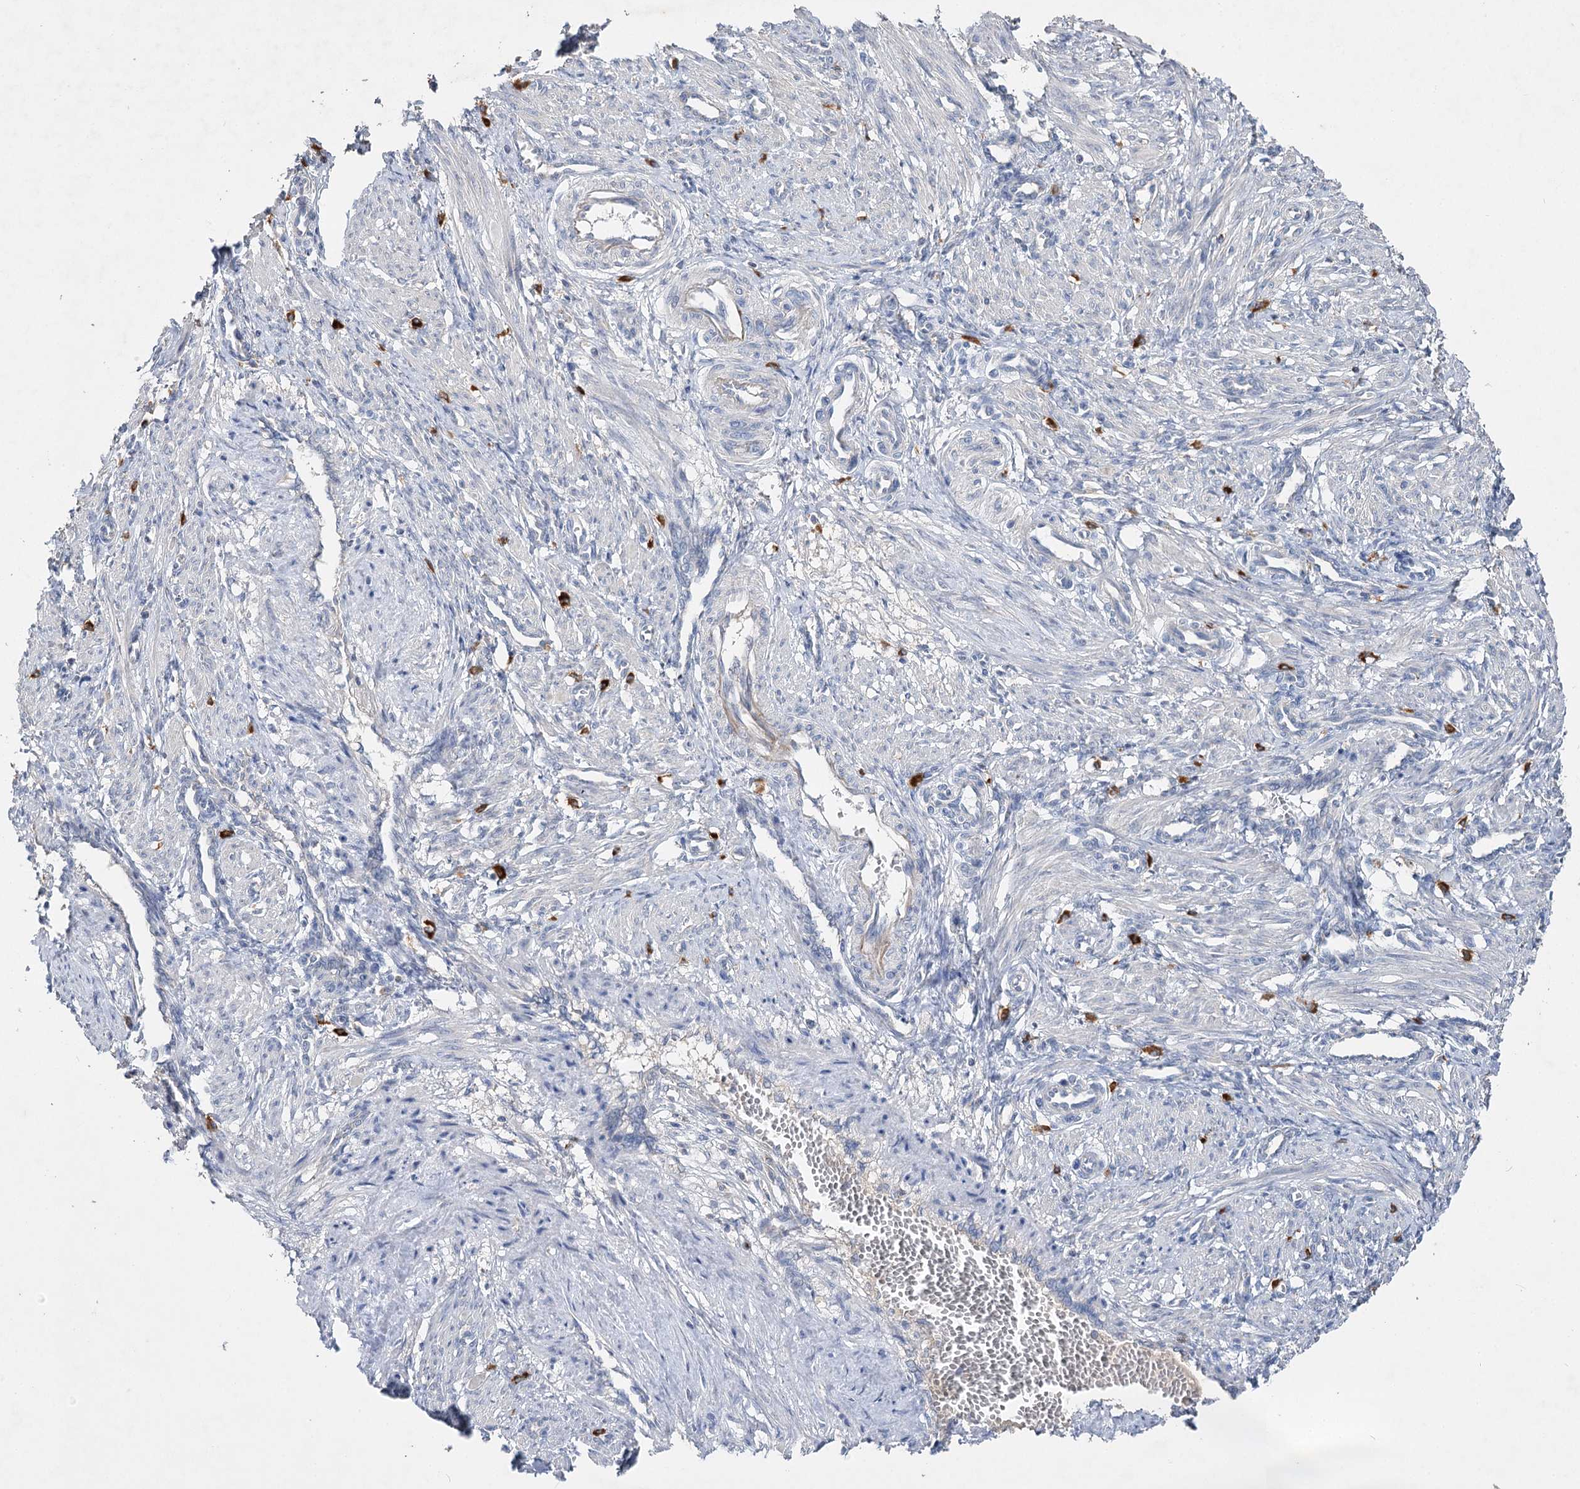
{"staining": {"intensity": "negative", "quantity": "none", "location": "none"}, "tissue": "smooth muscle", "cell_type": "Smooth muscle cells", "image_type": "normal", "snomed": [{"axis": "morphology", "description": "Normal tissue, NOS"}, {"axis": "topography", "description": "Endometrium"}], "caption": "Micrograph shows no significant protein staining in smooth muscle cells of unremarkable smooth muscle.", "gene": "IL1RAP", "patient": {"sex": "female", "age": 33}}